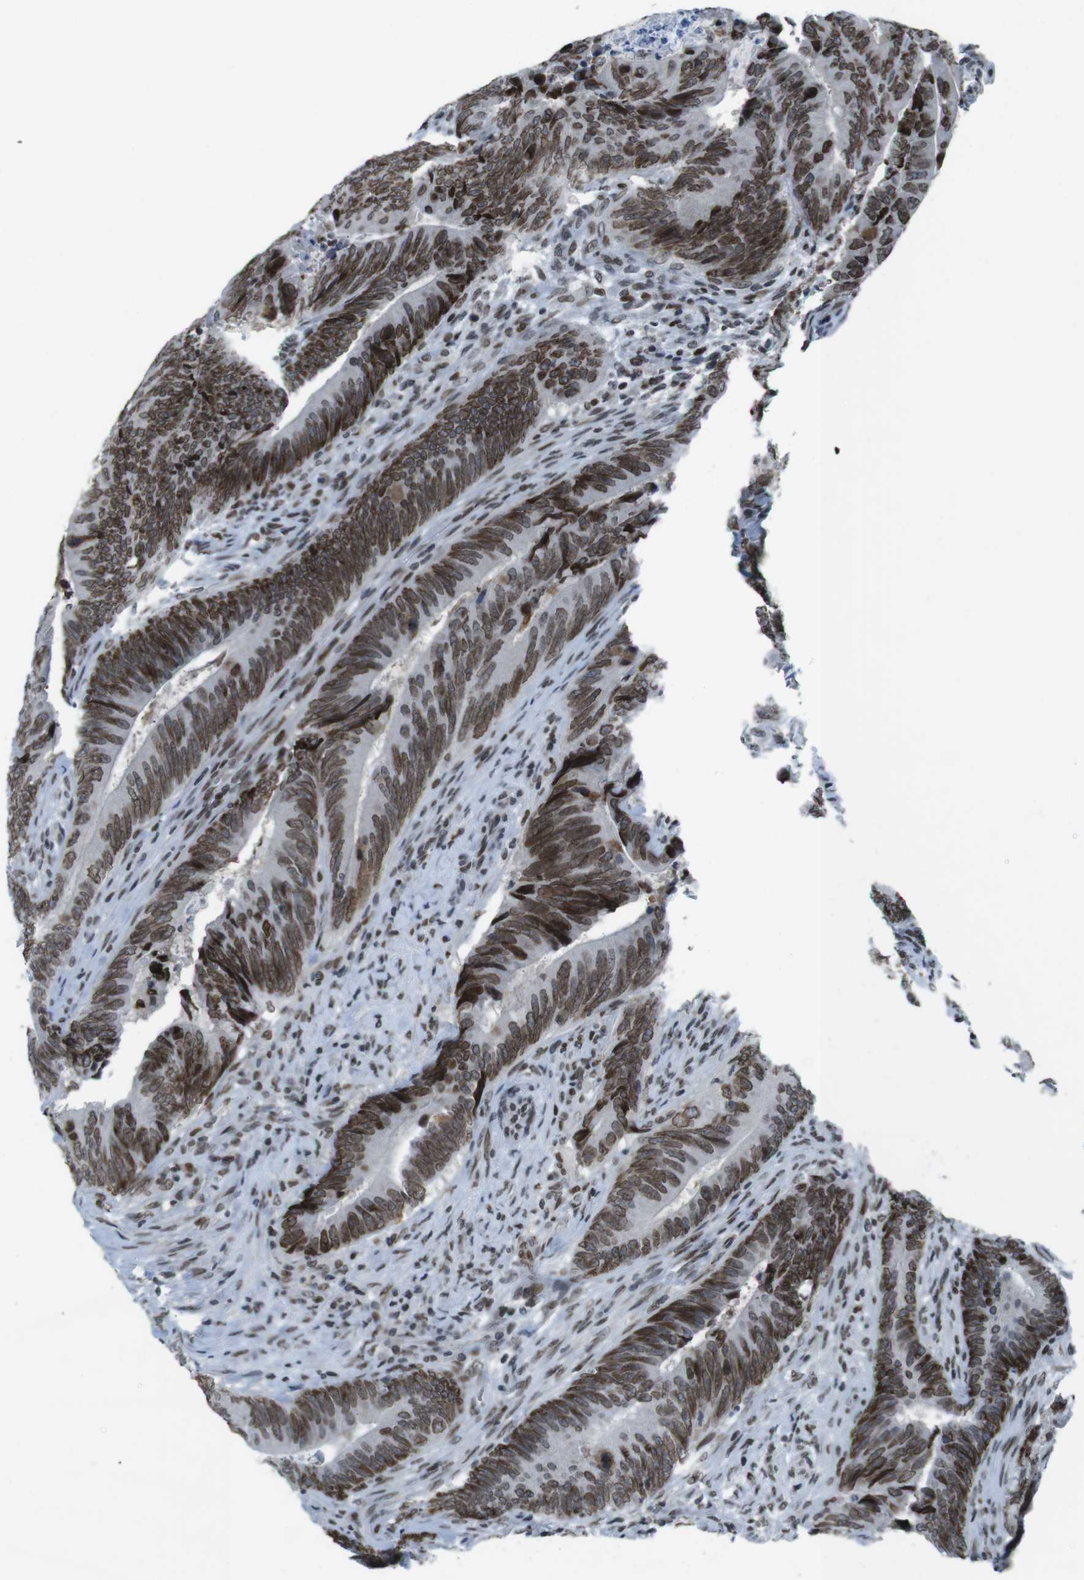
{"staining": {"intensity": "moderate", "quantity": ">75%", "location": "nuclear"}, "tissue": "colorectal cancer", "cell_type": "Tumor cells", "image_type": "cancer", "snomed": [{"axis": "morphology", "description": "Normal tissue, NOS"}, {"axis": "morphology", "description": "Adenocarcinoma, NOS"}, {"axis": "topography", "description": "Colon"}], "caption": "Protein expression by immunohistochemistry demonstrates moderate nuclear expression in approximately >75% of tumor cells in colorectal adenocarcinoma.", "gene": "MAD1L1", "patient": {"sex": "male", "age": 56}}